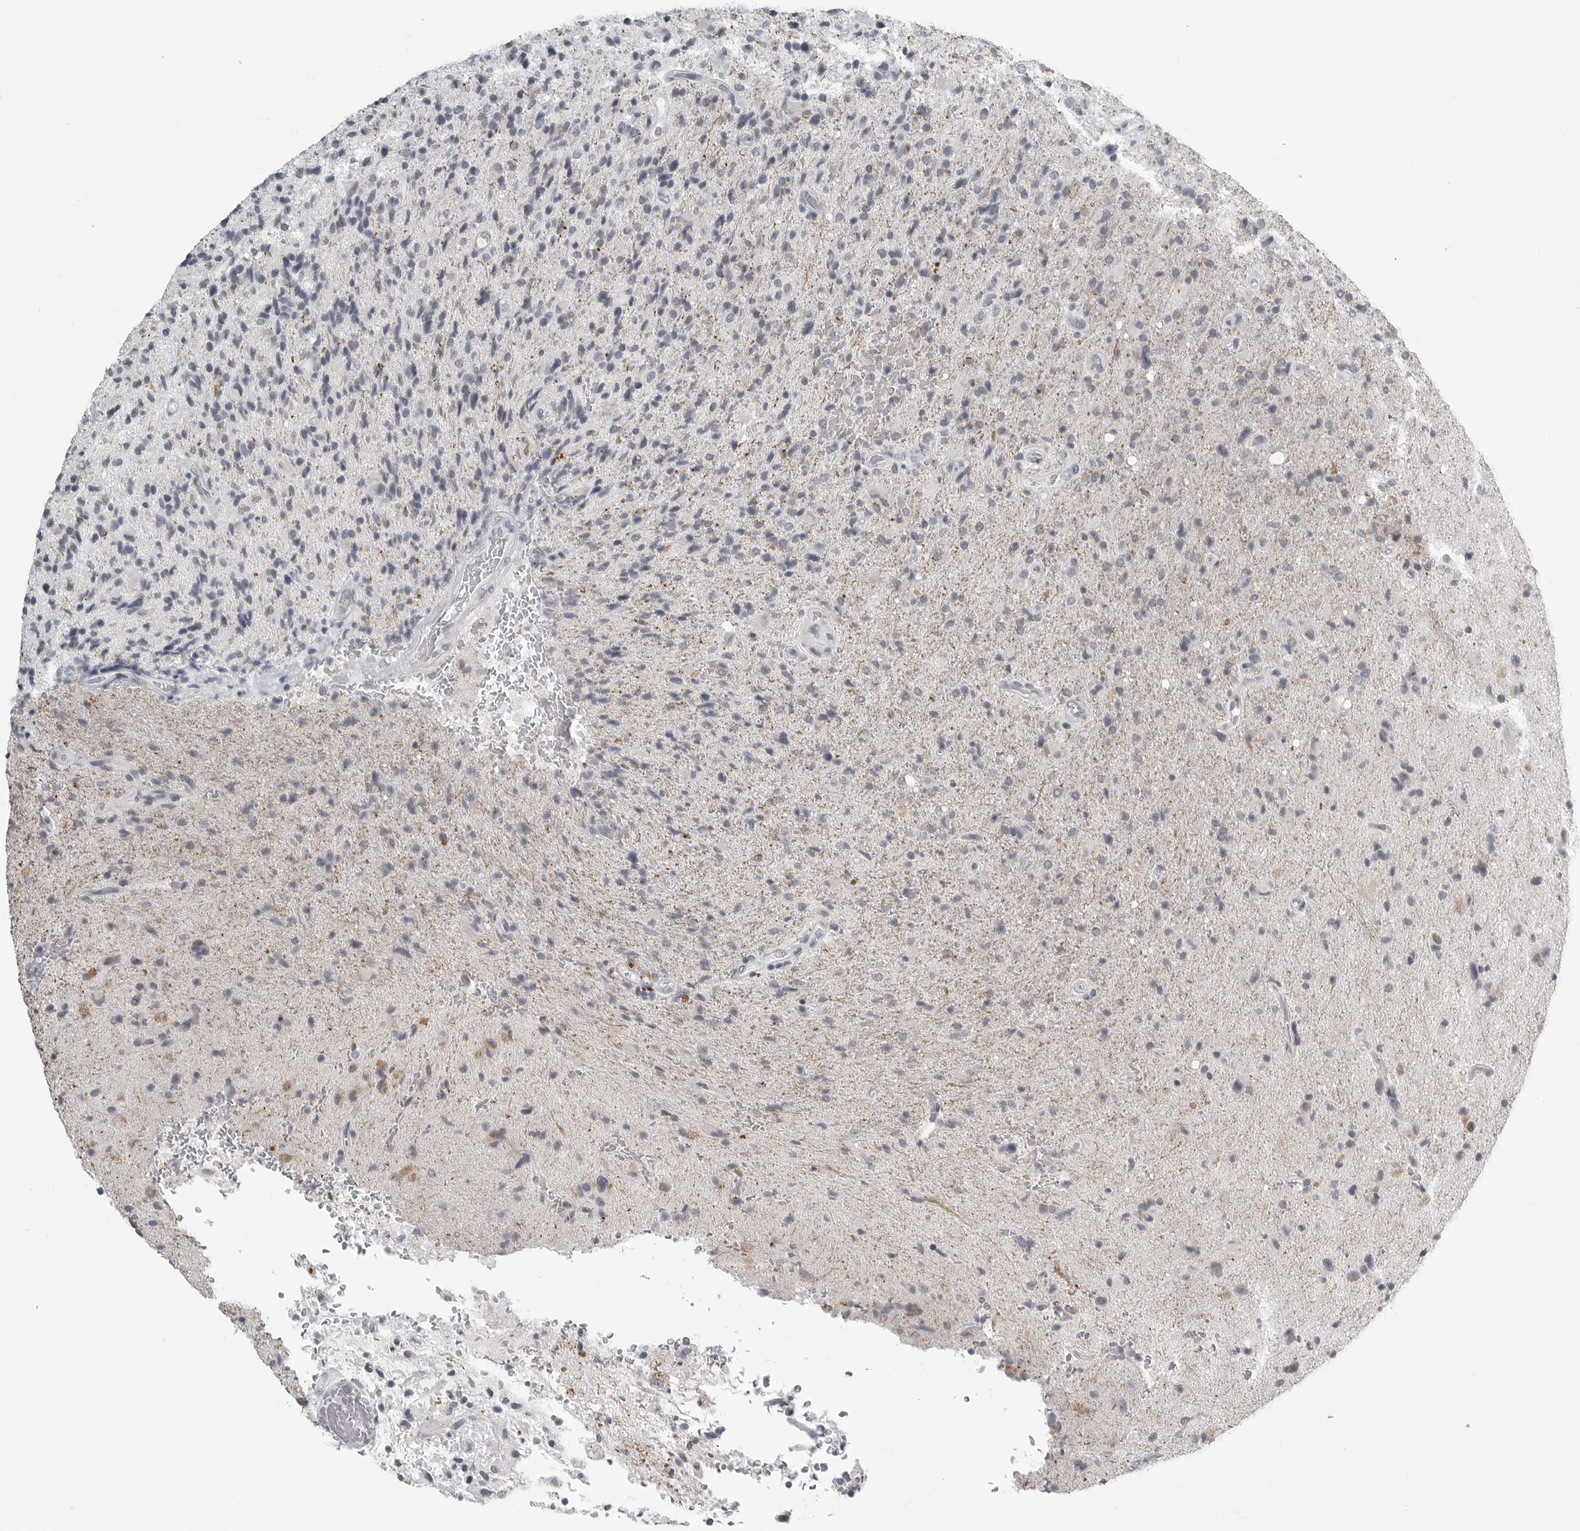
{"staining": {"intensity": "negative", "quantity": "none", "location": "none"}, "tissue": "glioma", "cell_type": "Tumor cells", "image_type": "cancer", "snomed": [{"axis": "morphology", "description": "Glioma, malignant, High grade"}, {"axis": "topography", "description": "Brain"}], "caption": "Tumor cells show no significant protein expression in glioma. Brightfield microscopy of immunohistochemistry stained with DAB (brown) and hematoxylin (blue), captured at high magnification.", "gene": "BPIFA1", "patient": {"sex": "male", "age": 72}}